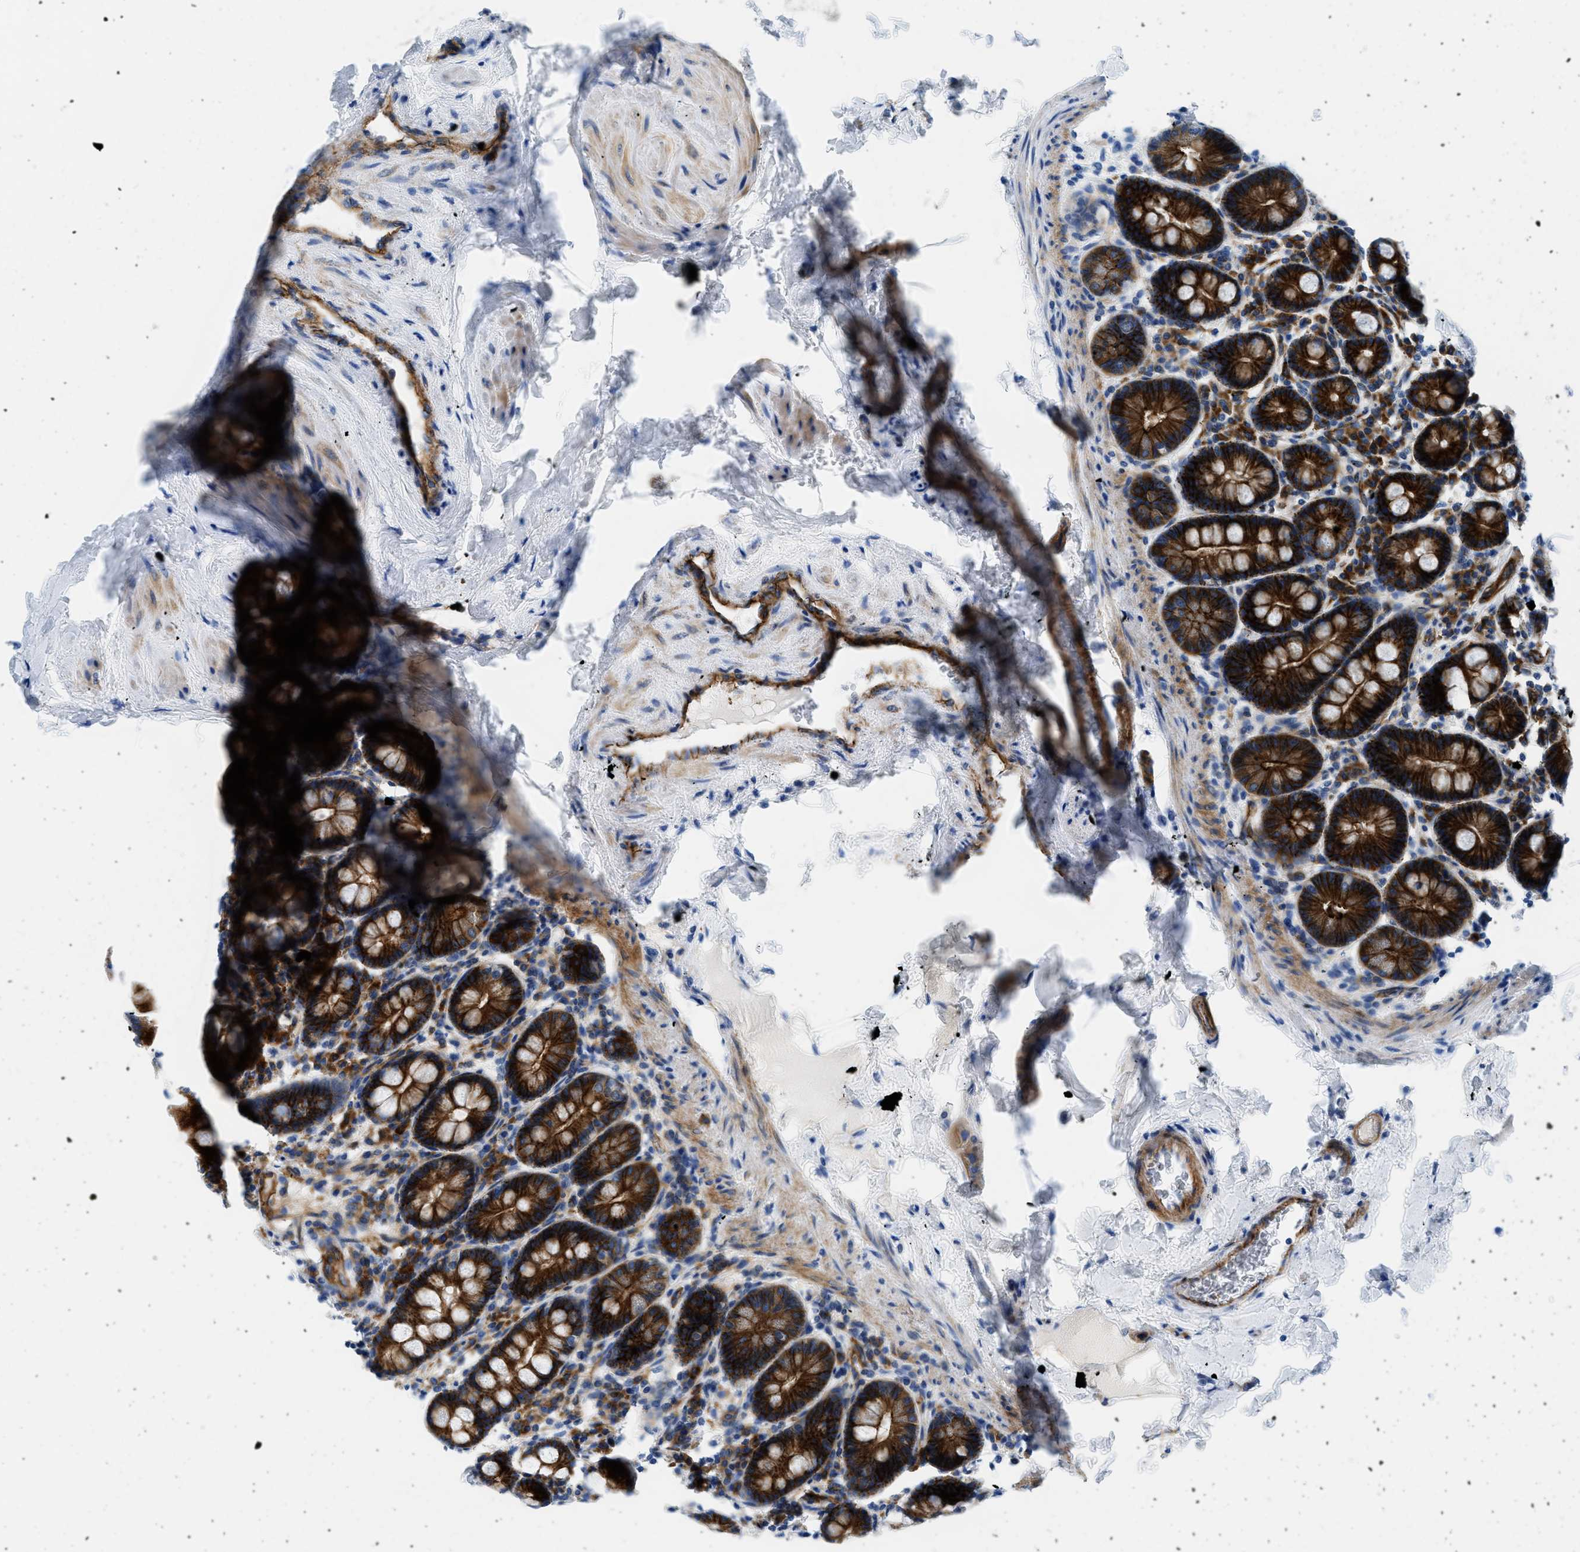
{"staining": {"intensity": "strong", "quantity": ">75%", "location": "cytoplasmic/membranous"}, "tissue": "duodenum", "cell_type": "Glandular cells", "image_type": "normal", "snomed": [{"axis": "morphology", "description": "Normal tissue, NOS"}, {"axis": "topography", "description": "Duodenum"}], "caption": "IHC photomicrograph of benign human duodenum stained for a protein (brown), which demonstrates high levels of strong cytoplasmic/membranous staining in approximately >75% of glandular cells.", "gene": "CUTA", "patient": {"sex": "male", "age": 50}}